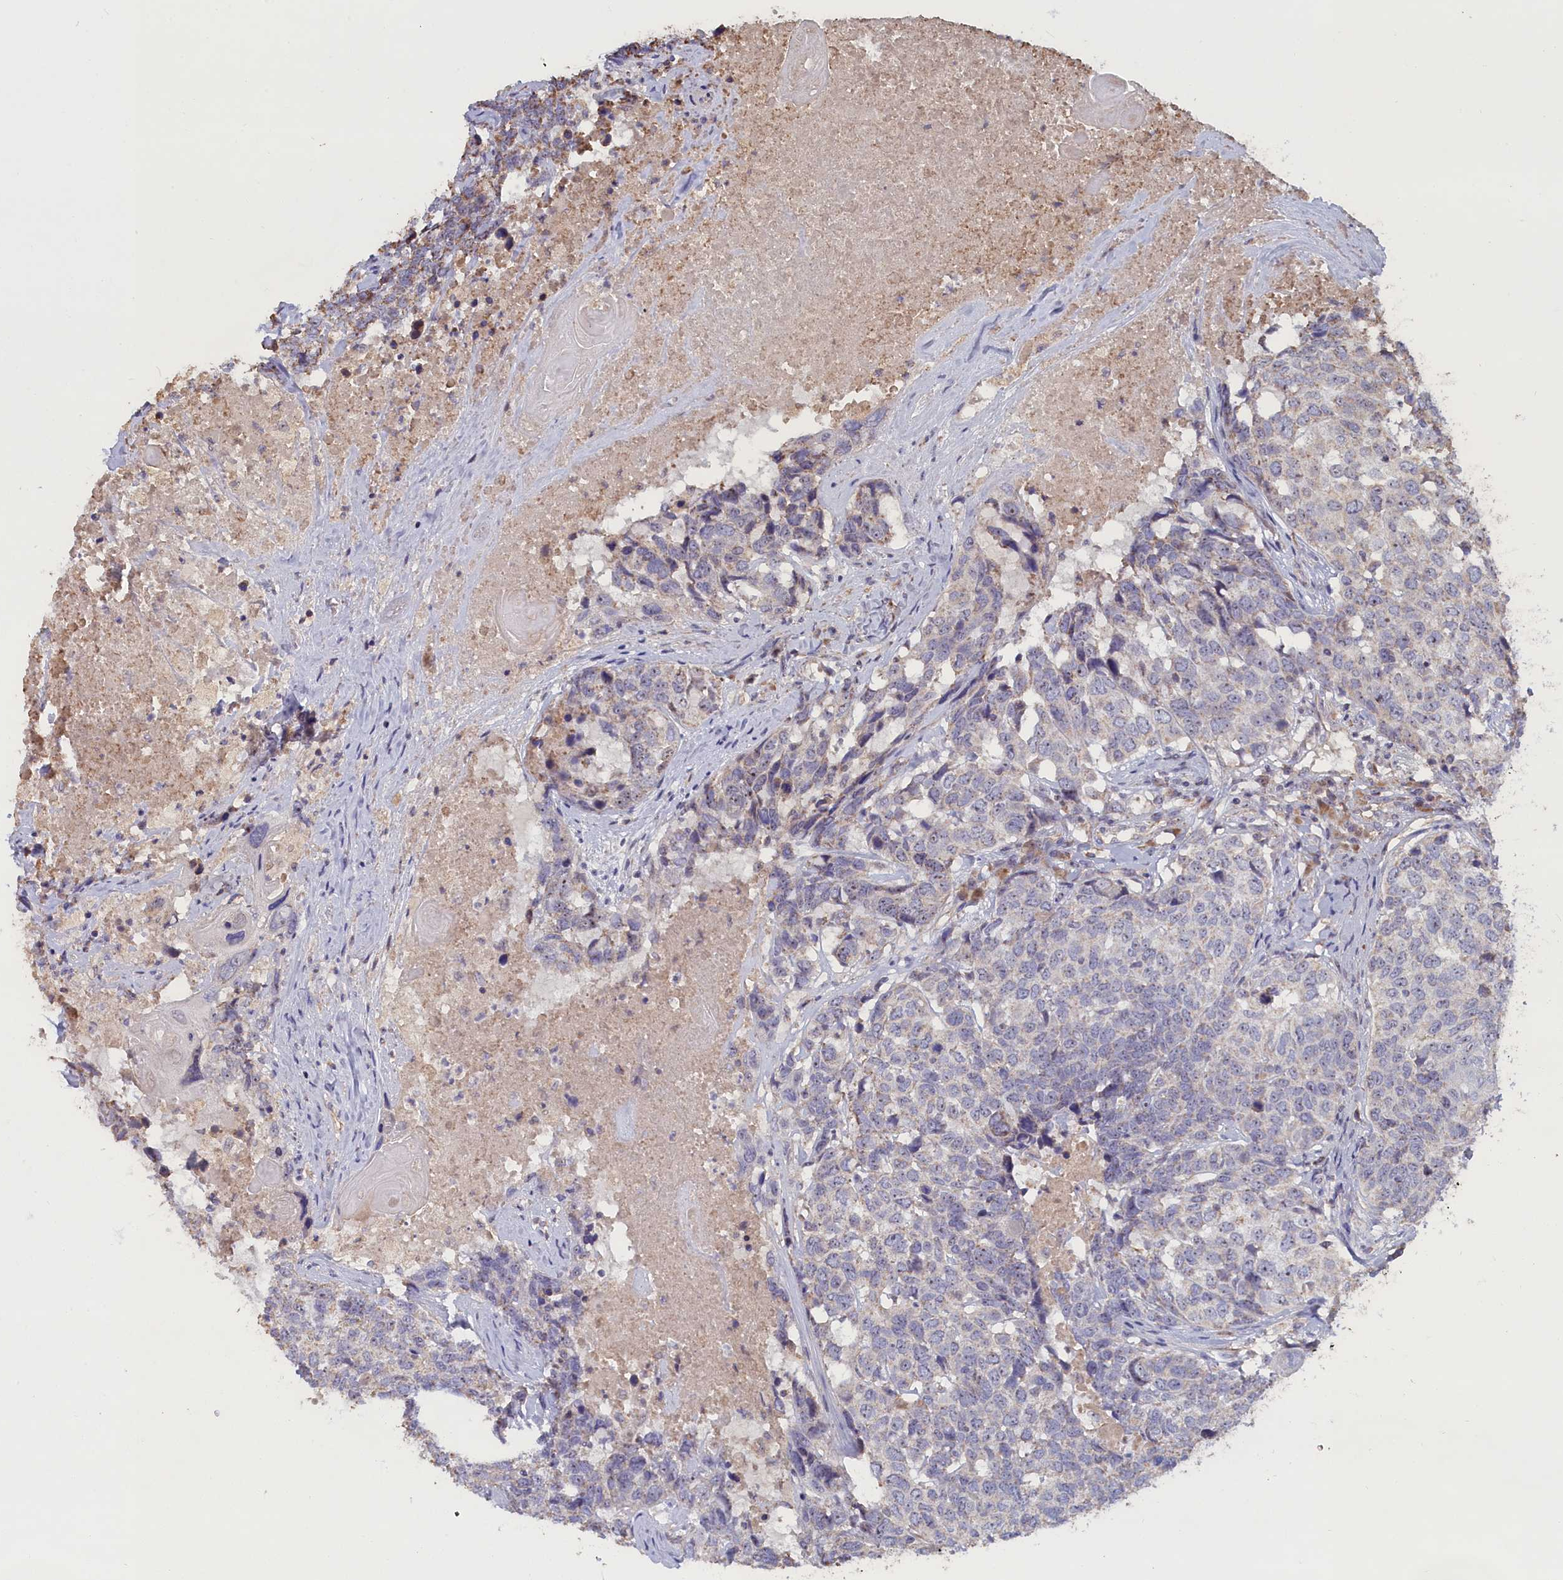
{"staining": {"intensity": "negative", "quantity": "none", "location": "none"}, "tissue": "head and neck cancer", "cell_type": "Tumor cells", "image_type": "cancer", "snomed": [{"axis": "morphology", "description": "Squamous cell carcinoma, NOS"}, {"axis": "topography", "description": "Head-Neck"}], "caption": "Immunohistochemistry (IHC) micrograph of neoplastic tissue: human head and neck squamous cell carcinoma stained with DAB demonstrates no significant protein staining in tumor cells. The staining is performed using DAB (3,3'-diaminobenzidine) brown chromogen with nuclei counter-stained in using hematoxylin.", "gene": "ZNF816", "patient": {"sex": "male", "age": 66}}